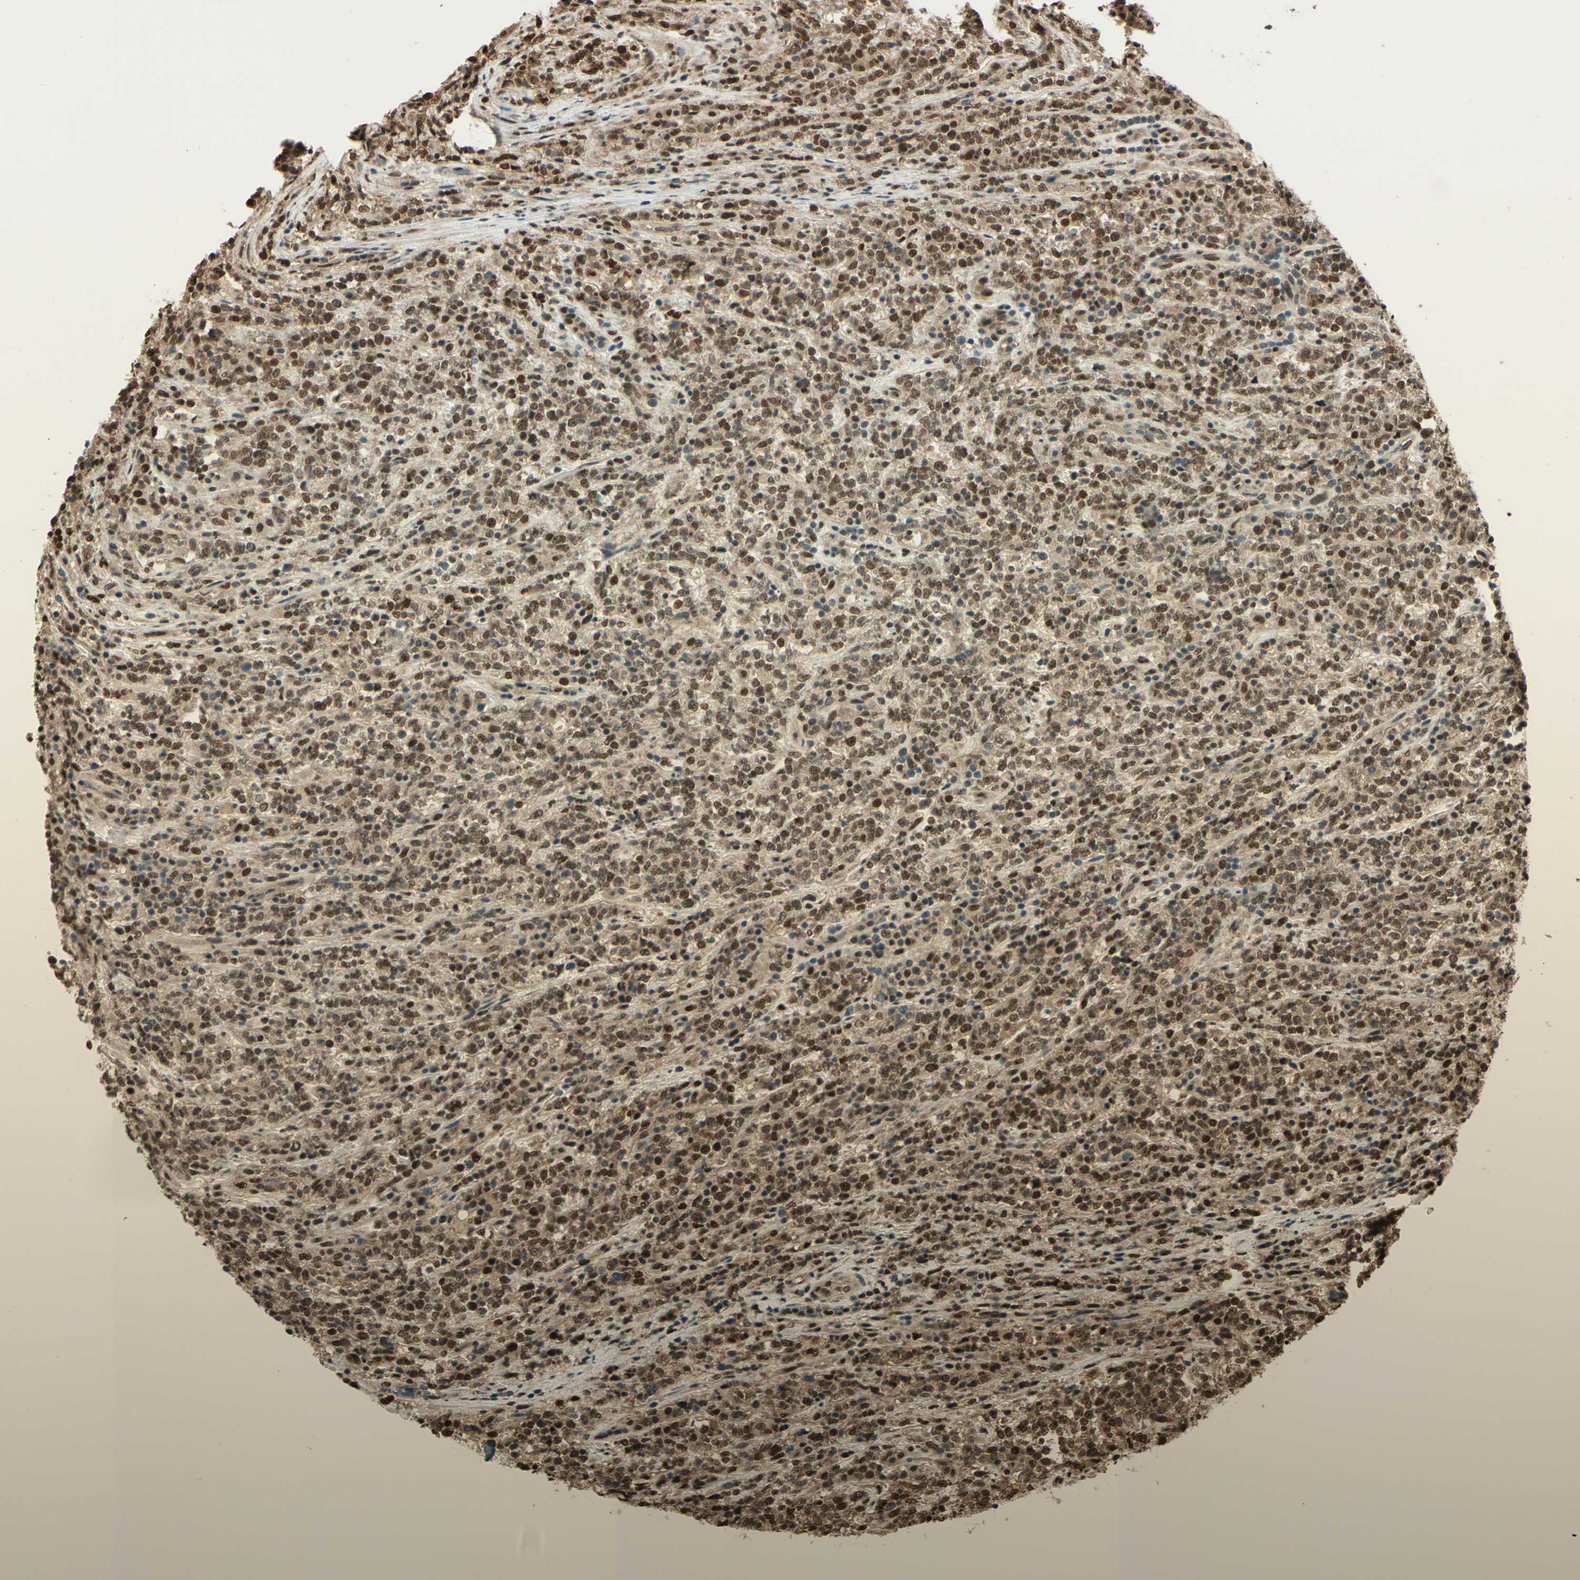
{"staining": {"intensity": "strong", "quantity": ">75%", "location": "nuclear"}, "tissue": "lymphoma", "cell_type": "Tumor cells", "image_type": "cancer", "snomed": [{"axis": "morphology", "description": "Malignant lymphoma, non-Hodgkin's type, High grade"}, {"axis": "topography", "description": "Soft tissue"}], "caption": "Immunohistochemistry (IHC) of human malignant lymphoma, non-Hodgkin's type (high-grade) shows high levels of strong nuclear staining in approximately >75% of tumor cells.", "gene": "HSF1", "patient": {"sex": "male", "age": 18}}